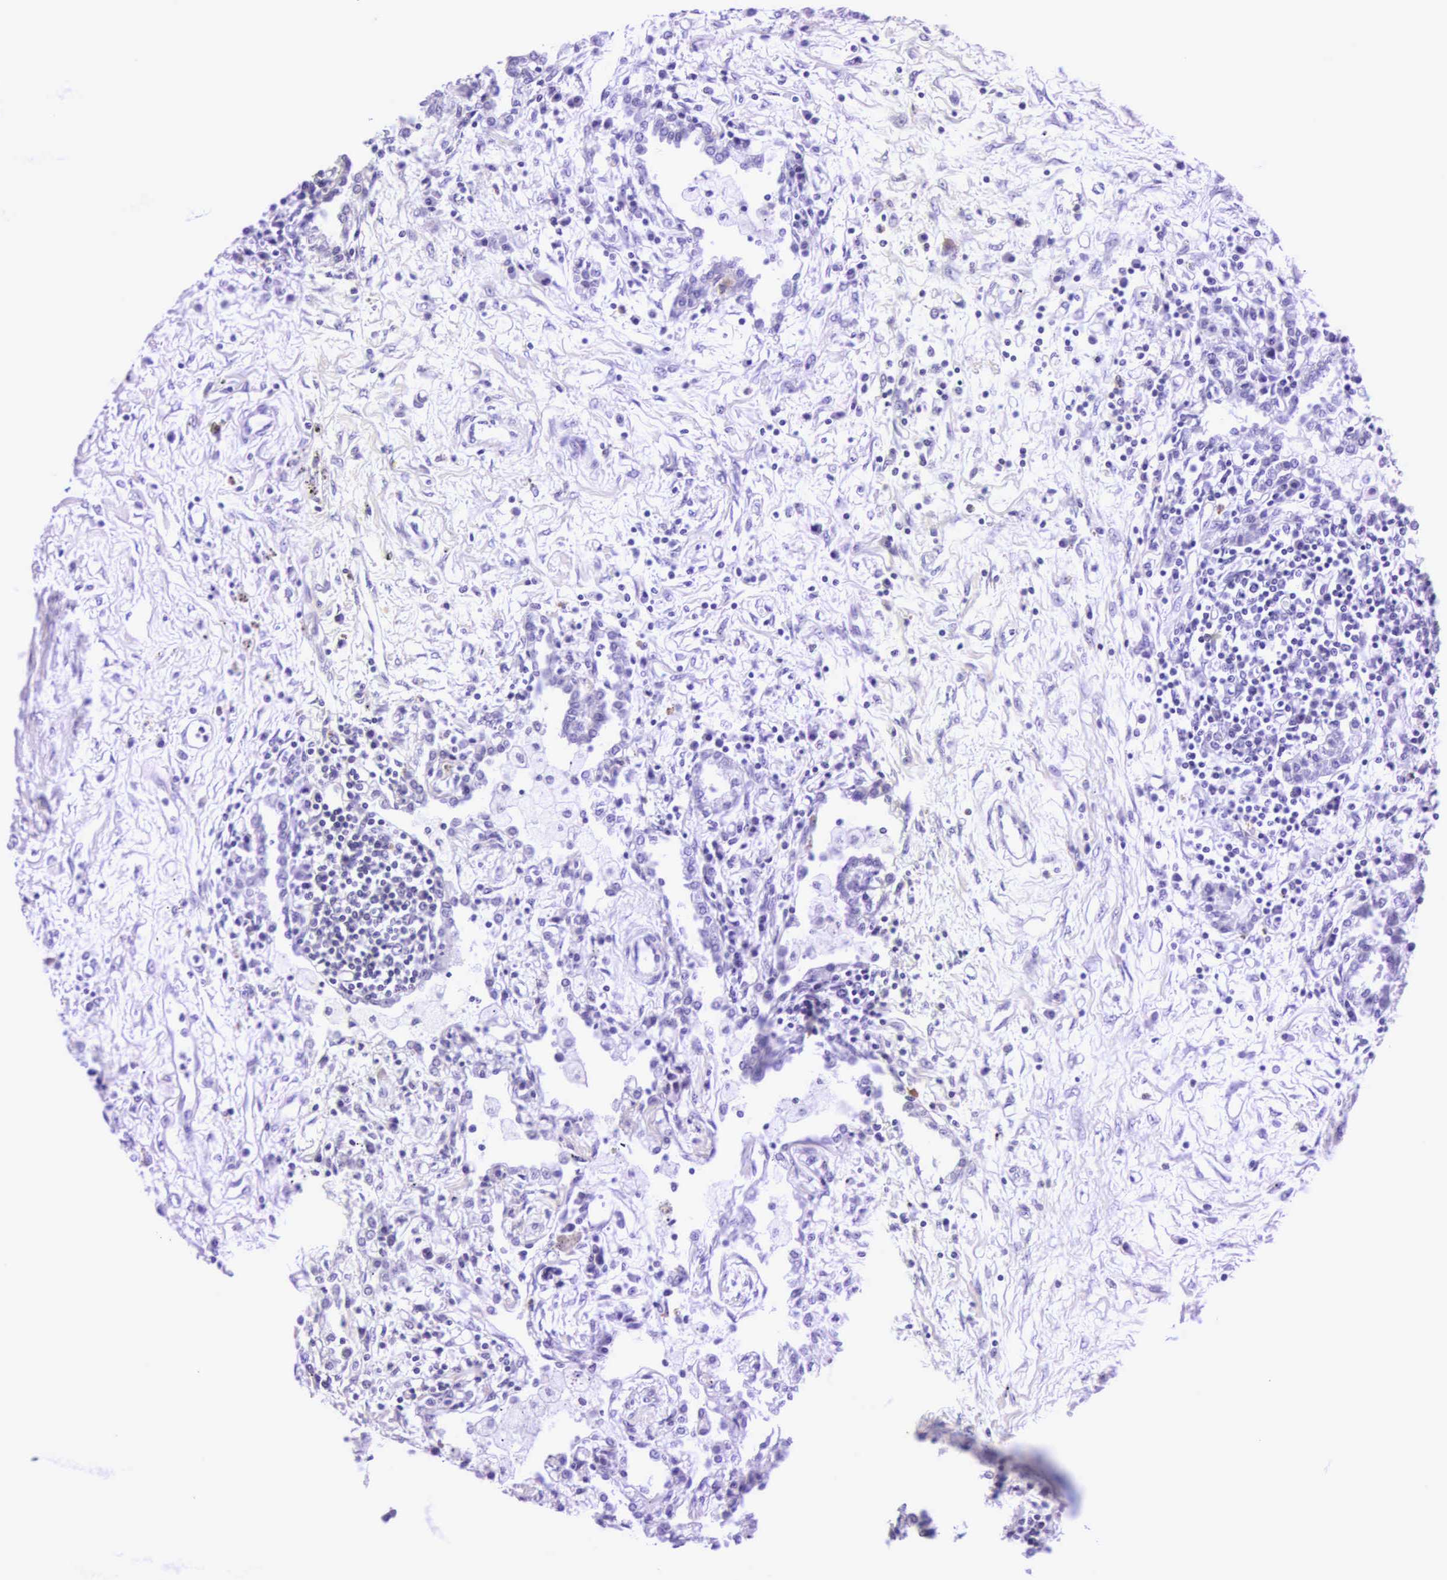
{"staining": {"intensity": "negative", "quantity": "none", "location": "none"}, "tissue": "lung cancer", "cell_type": "Tumor cells", "image_type": "cancer", "snomed": [{"axis": "morphology", "description": "Adenocarcinoma, NOS"}, {"axis": "topography", "description": "Lung"}], "caption": "Immunohistochemistry image of neoplastic tissue: lung cancer (adenocarcinoma) stained with DAB (3,3'-diaminobenzidine) exhibits no significant protein expression in tumor cells.", "gene": "CD1A", "patient": {"sex": "male", "age": 60}}